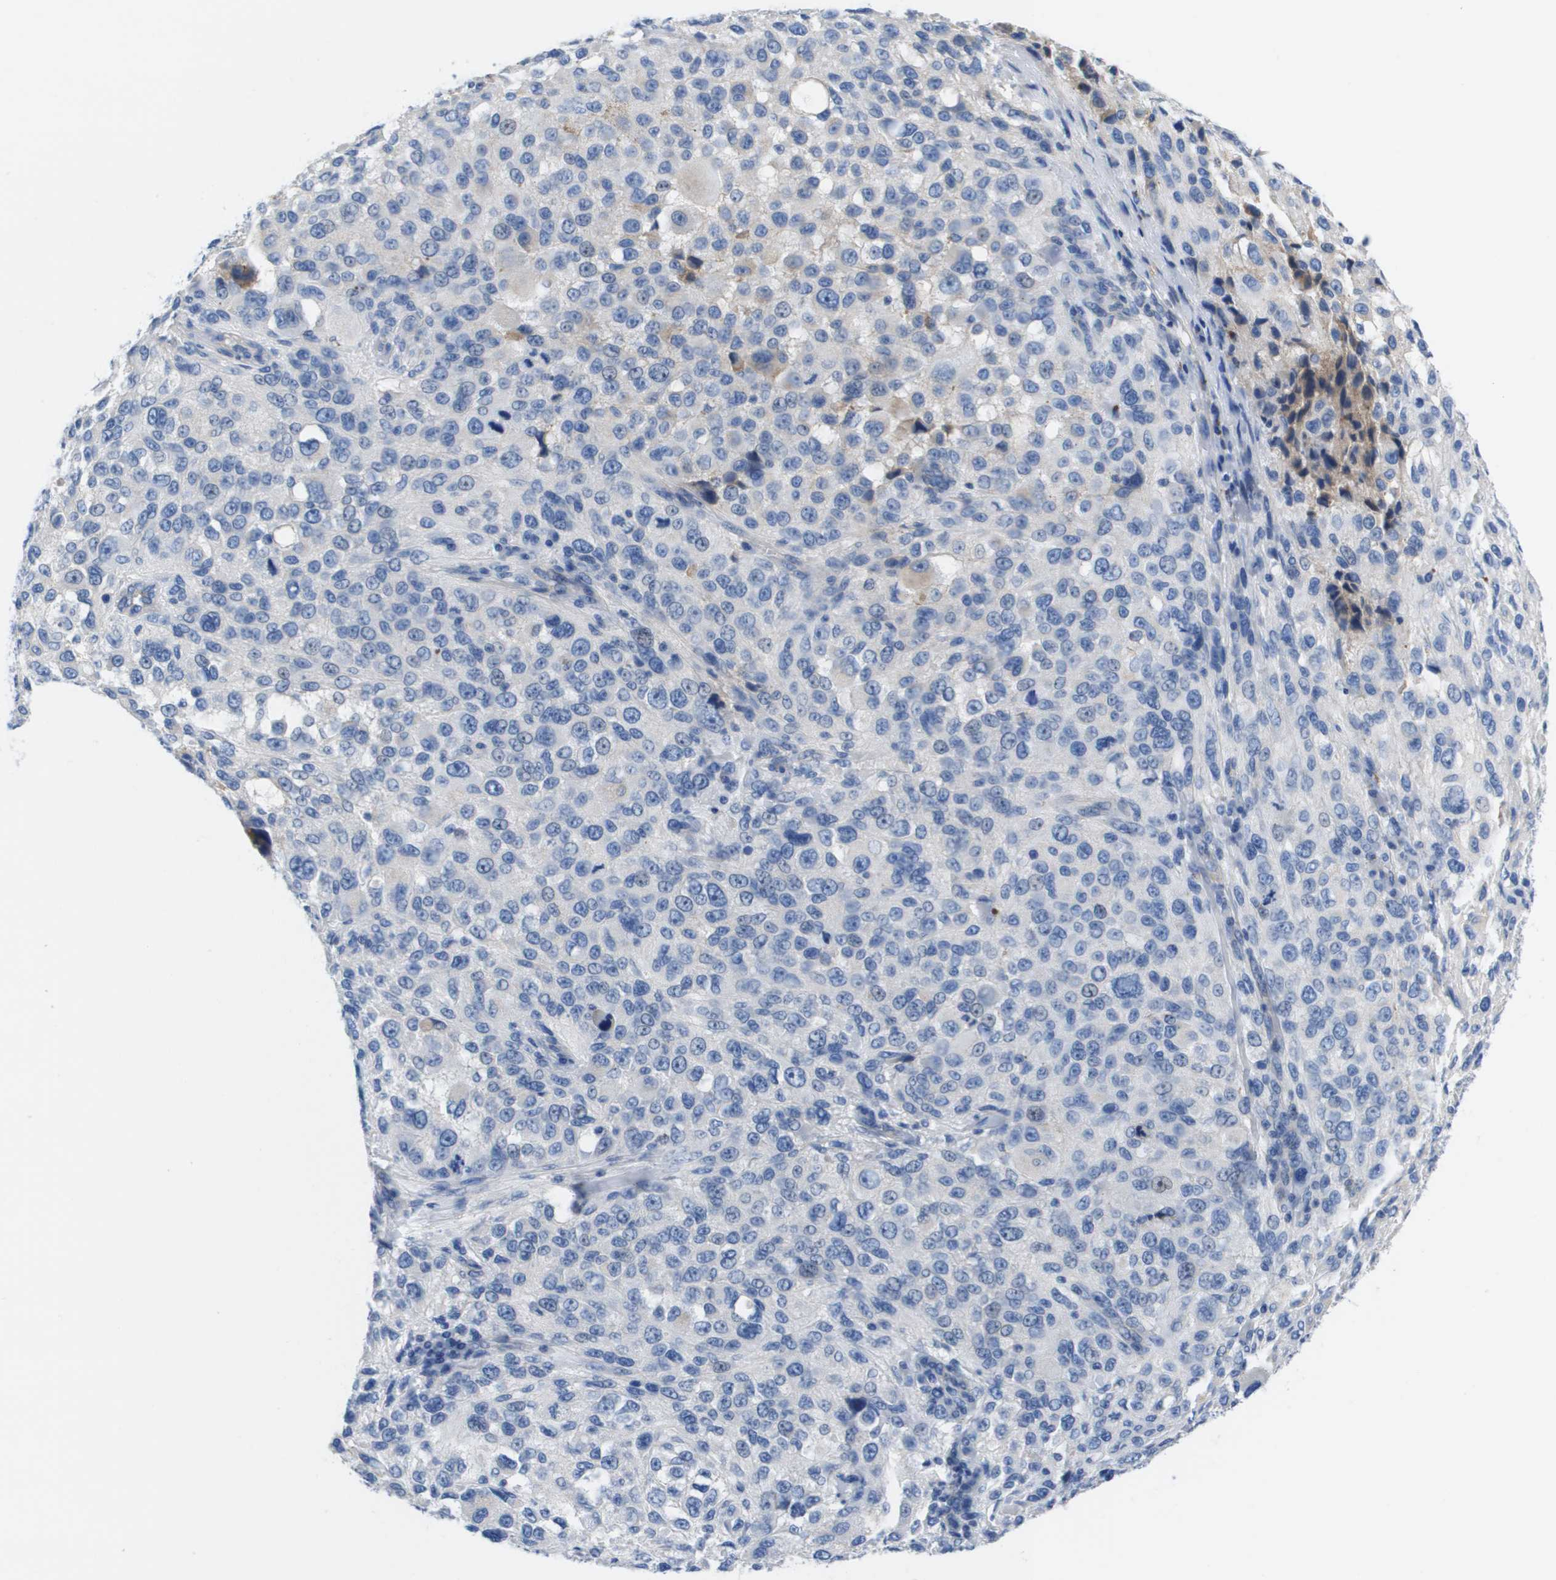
{"staining": {"intensity": "negative", "quantity": "none", "location": "none"}, "tissue": "melanoma", "cell_type": "Tumor cells", "image_type": "cancer", "snomed": [{"axis": "morphology", "description": "Necrosis, NOS"}, {"axis": "morphology", "description": "Malignant melanoma, NOS"}, {"axis": "topography", "description": "Skin"}], "caption": "A photomicrograph of melanoma stained for a protein displays no brown staining in tumor cells. The staining was performed using DAB to visualize the protein expression in brown, while the nuclei were stained in blue with hematoxylin (Magnification: 20x).", "gene": "APOA1", "patient": {"sex": "female", "age": 87}}